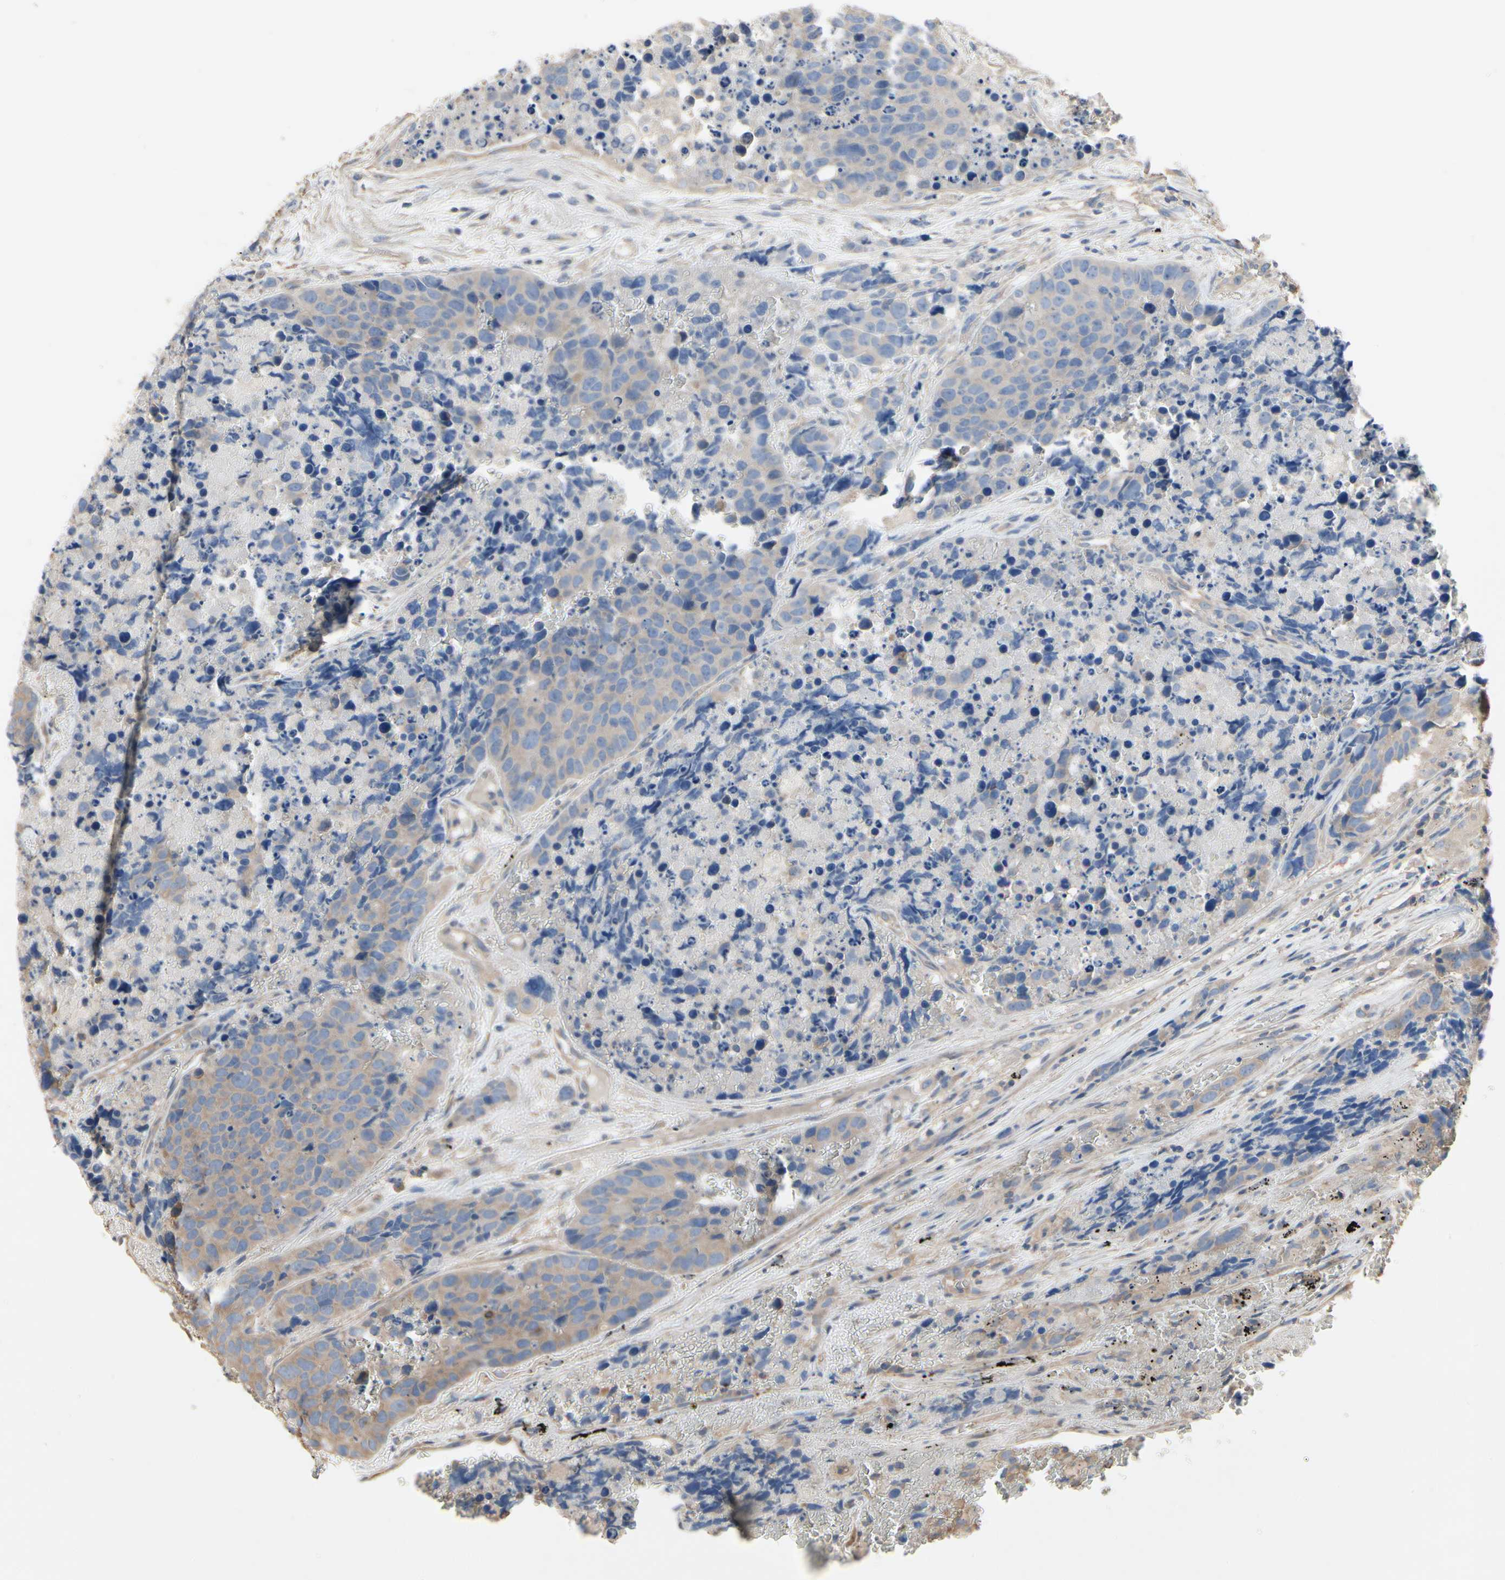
{"staining": {"intensity": "weak", "quantity": "25%-75%", "location": "cytoplasmic/membranous"}, "tissue": "carcinoid", "cell_type": "Tumor cells", "image_type": "cancer", "snomed": [{"axis": "morphology", "description": "Carcinoid, malignant, NOS"}, {"axis": "topography", "description": "Lung"}], "caption": "This micrograph exhibits immunohistochemistry staining of human malignant carcinoid, with low weak cytoplasmic/membranous expression in approximately 25%-75% of tumor cells.", "gene": "PDZK1", "patient": {"sex": "male", "age": 60}}